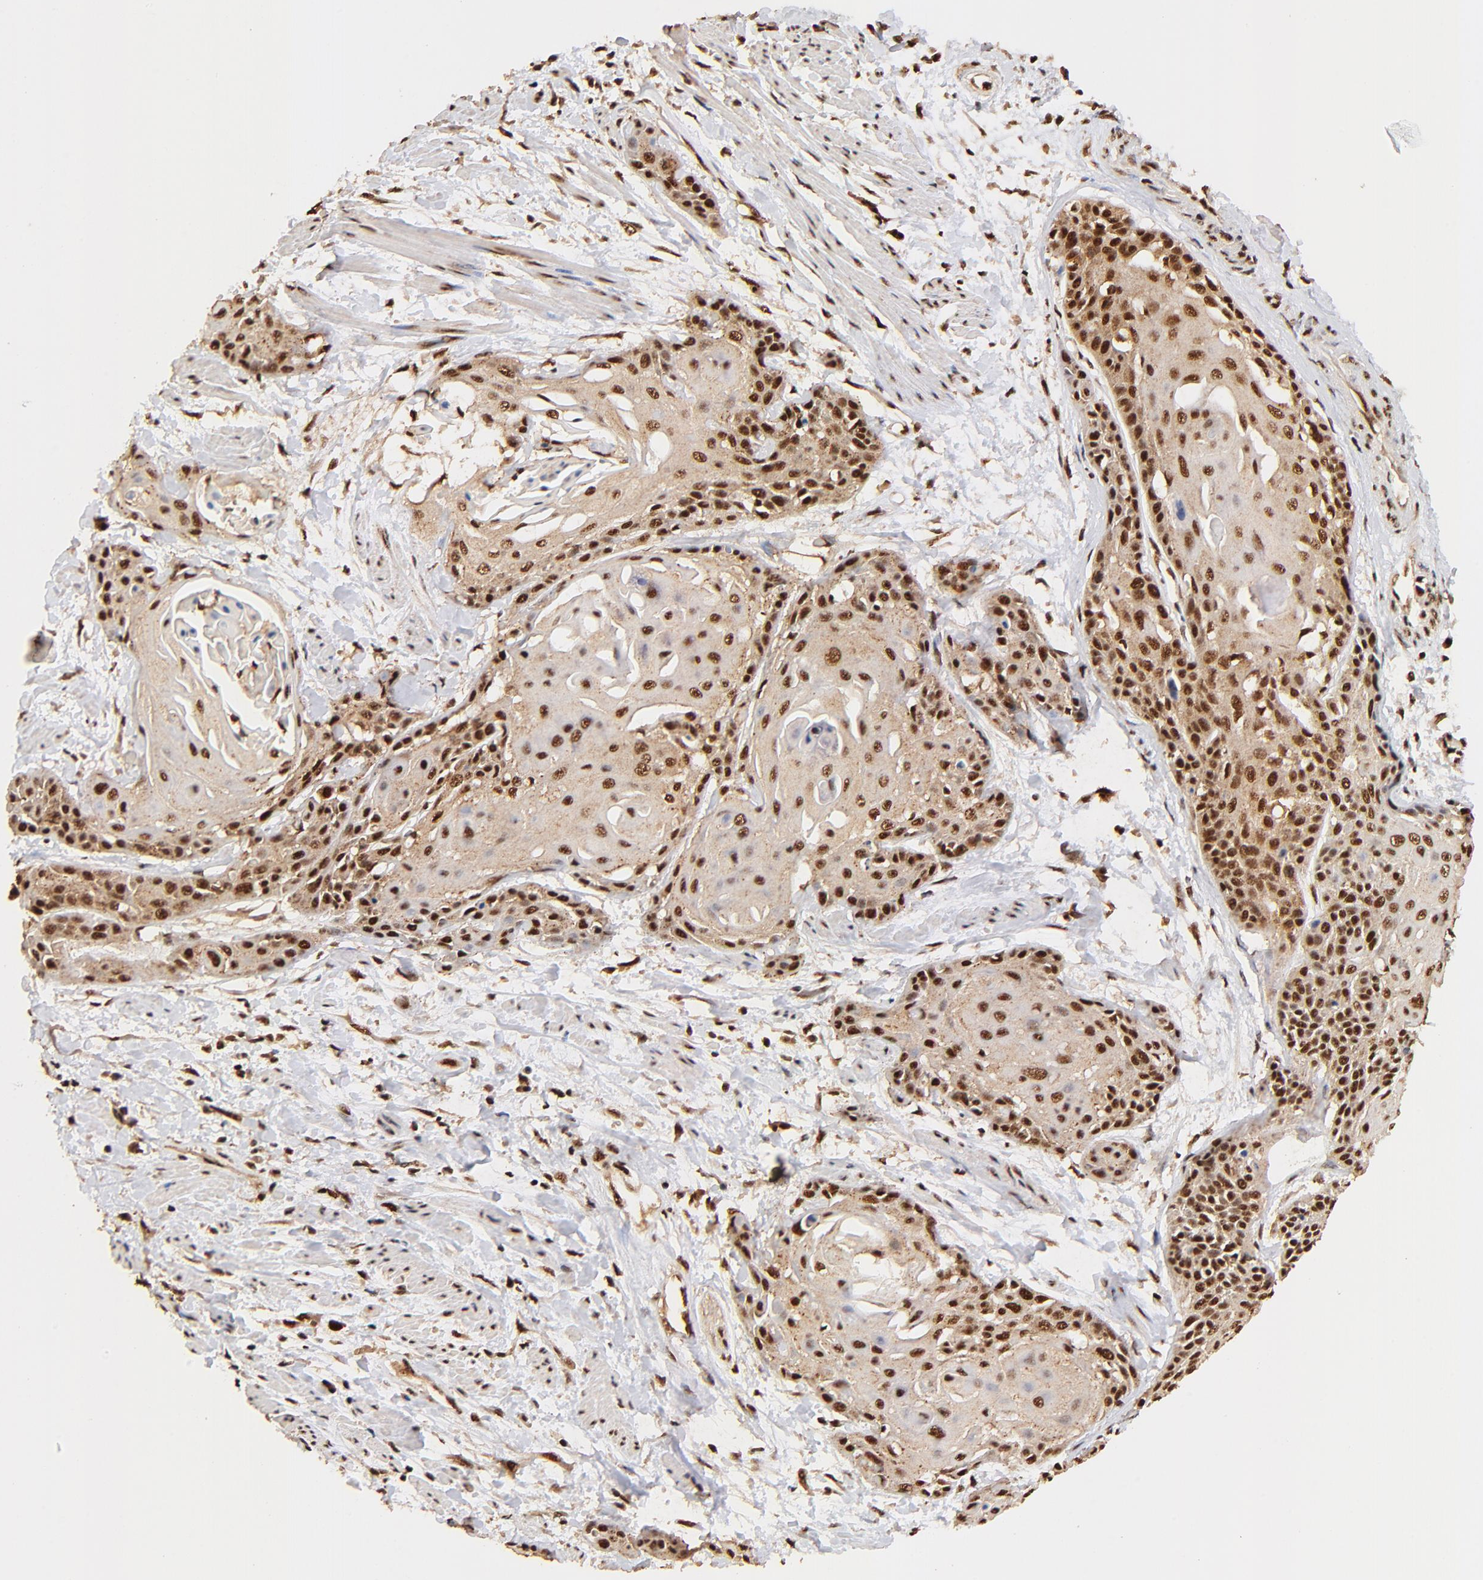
{"staining": {"intensity": "strong", "quantity": ">75%", "location": "cytoplasmic/membranous,nuclear"}, "tissue": "cervical cancer", "cell_type": "Tumor cells", "image_type": "cancer", "snomed": [{"axis": "morphology", "description": "Squamous cell carcinoma, NOS"}, {"axis": "topography", "description": "Cervix"}], "caption": "Immunohistochemistry (IHC) of human cervical cancer (squamous cell carcinoma) reveals high levels of strong cytoplasmic/membranous and nuclear positivity in about >75% of tumor cells. The staining is performed using DAB brown chromogen to label protein expression. The nuclei are counter-stained blue using hematoxylin.", "gene": "MED12", "patient": {"sex": "female", "age": 57}}